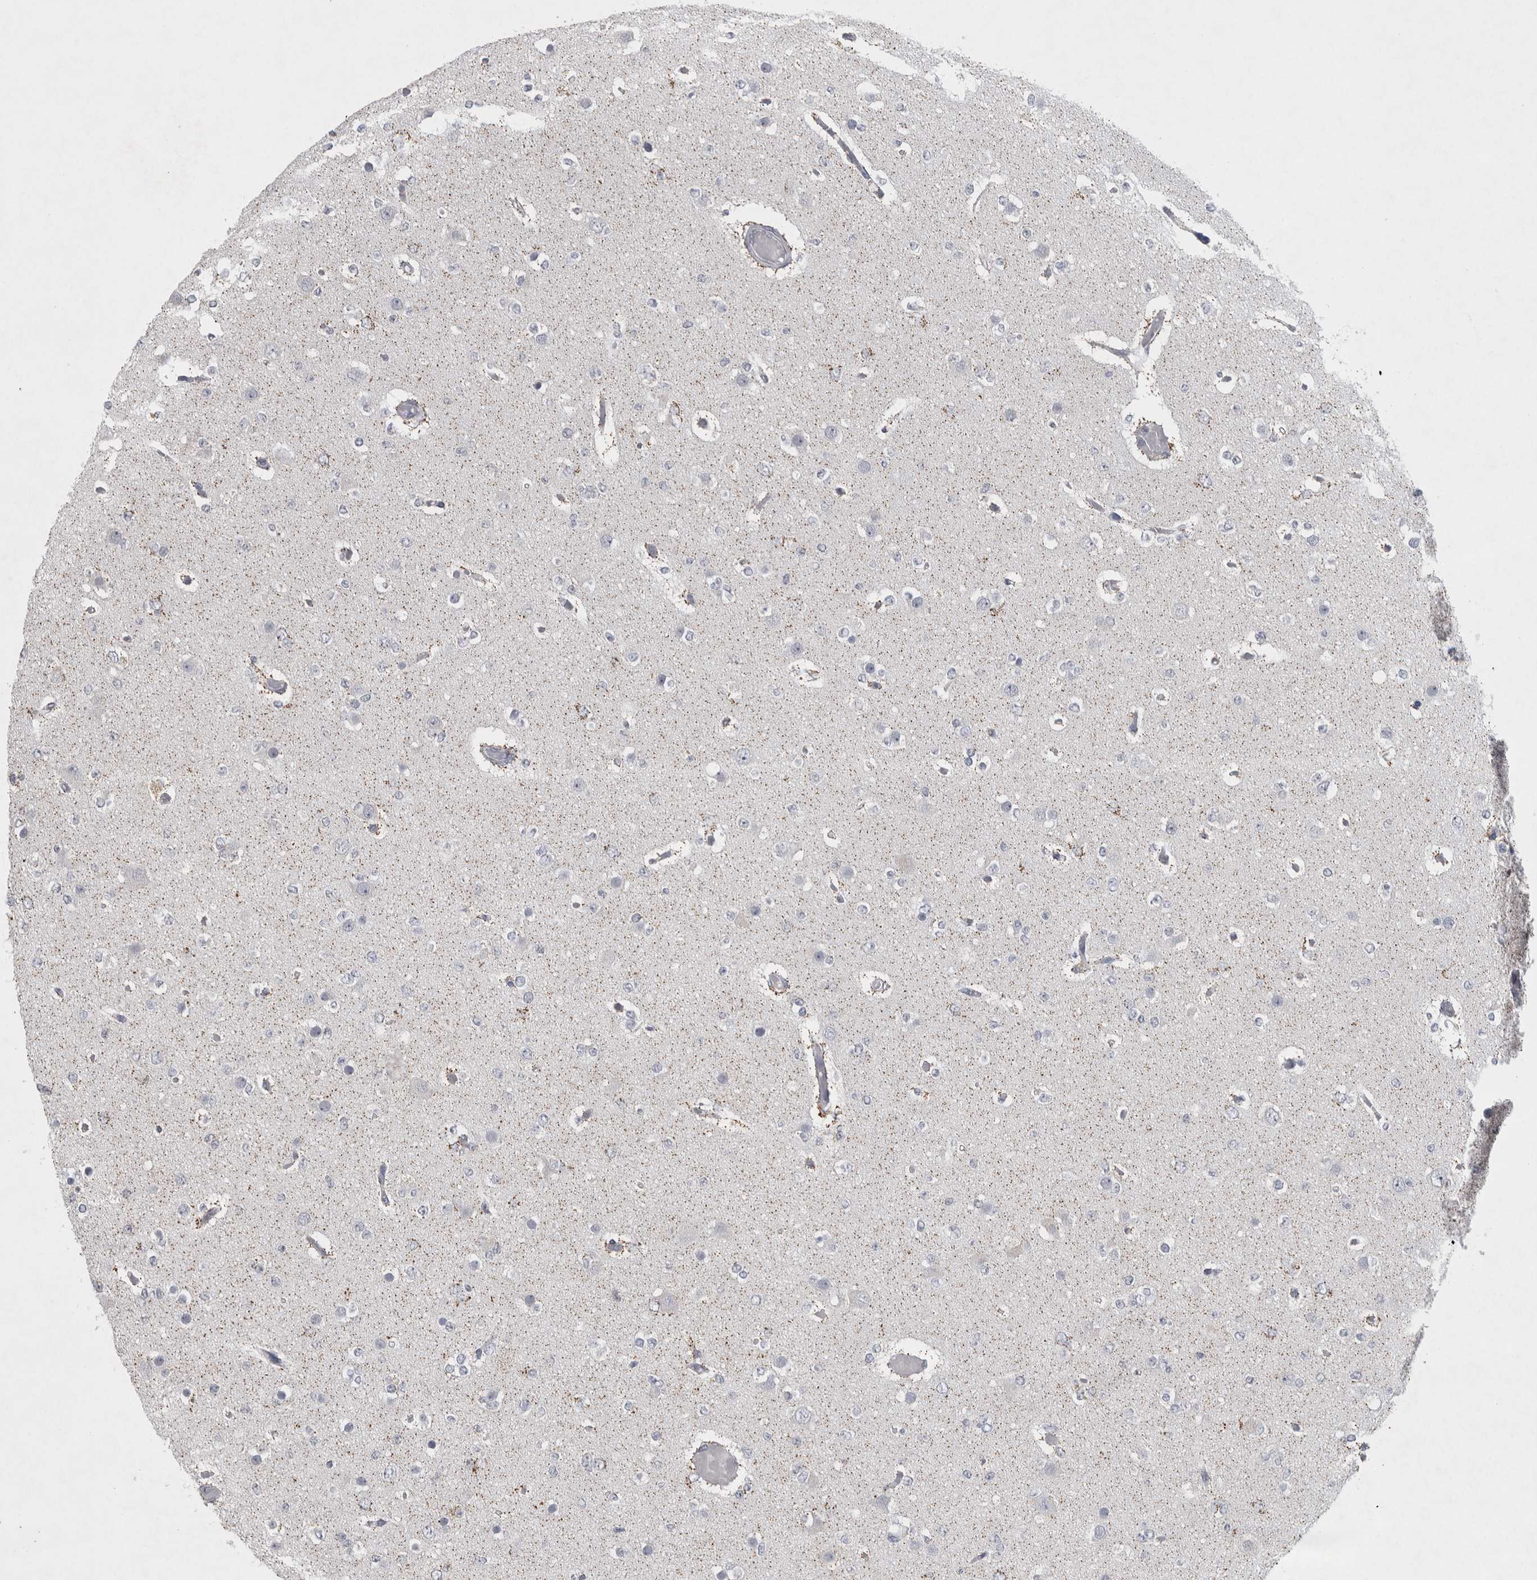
{"staining": {"intensity": "negative", "quantity": "none", "location": "none"}, "tissue": "glioma", "cell_type": "Tumor cells", "image_type": "cancer", "snomed": [{"axis": "morphology", "description": "Glioma, malignant, Low grade"}, {"axis": "topography", "description": "Brain"}], "caption": "Immunohistochemistry of human malignant glioma (low-grade) displays no expression in tumor cells. (DAB (3,3'-diaminobenzidine) IHC, high magnification).", "gene": "WNT7A", "patient": {"sex": "female", "age": 22}}